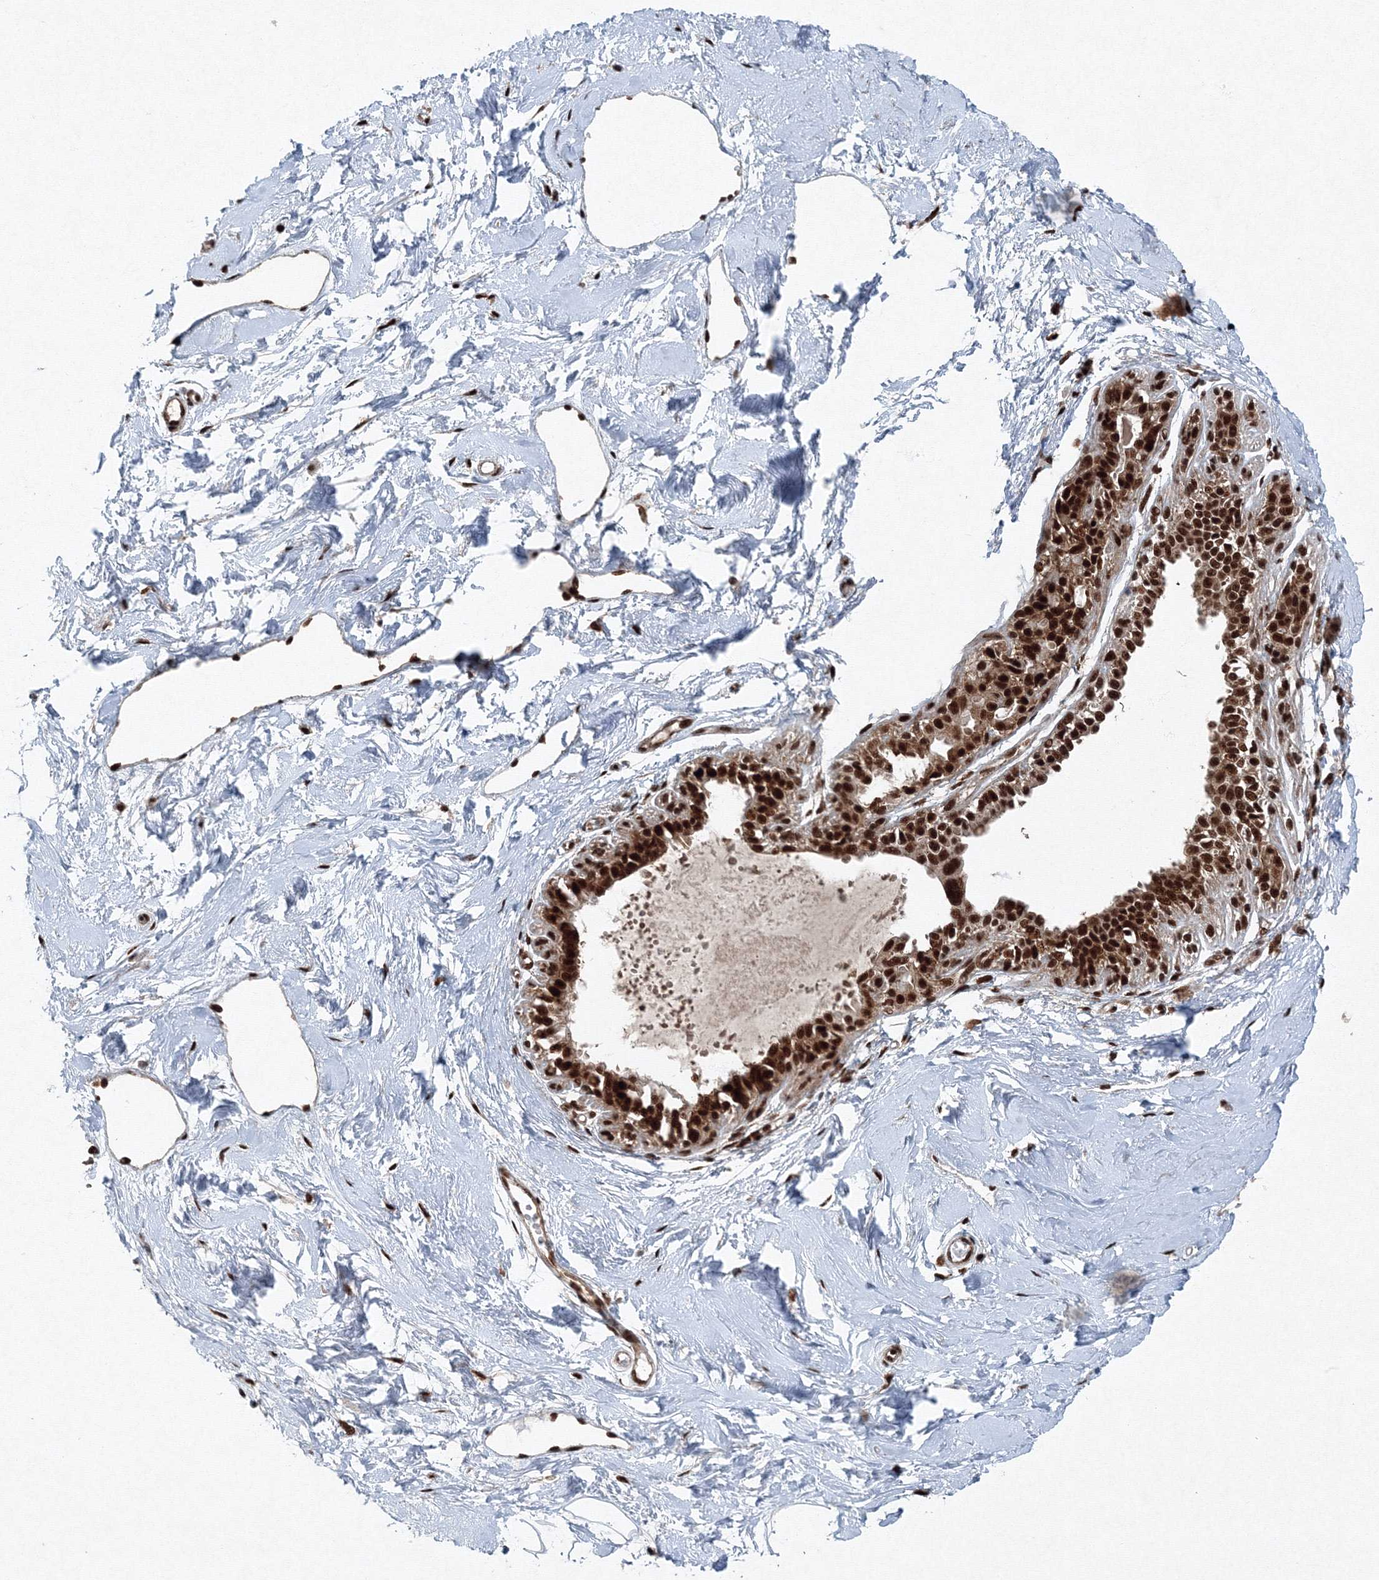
{"staining": {"intensity": "strong", "quantity": ">75%", "location": "nuclear"}, "tissue": "breast", "cell_type": "Adipocytes", "image_type": "normal", "snomed": [{"axis": "morphology", "description": "Normal tissue, NOS"}, {"axis": "topography", "description": "Breast"}], "caption": "Unremarkable breast was stained to show a protein in brown. There is high levels of strong nuclear positivity in approximately >75% of adipocytes. (Stains: DAB (3,3'-diaminobenzidine) in brown, nuclei in blue, Microscopy: brightfield microscopy at high magnification).", "gene": "SNRPC", "patient": {"sex": "female", "age": 45}}